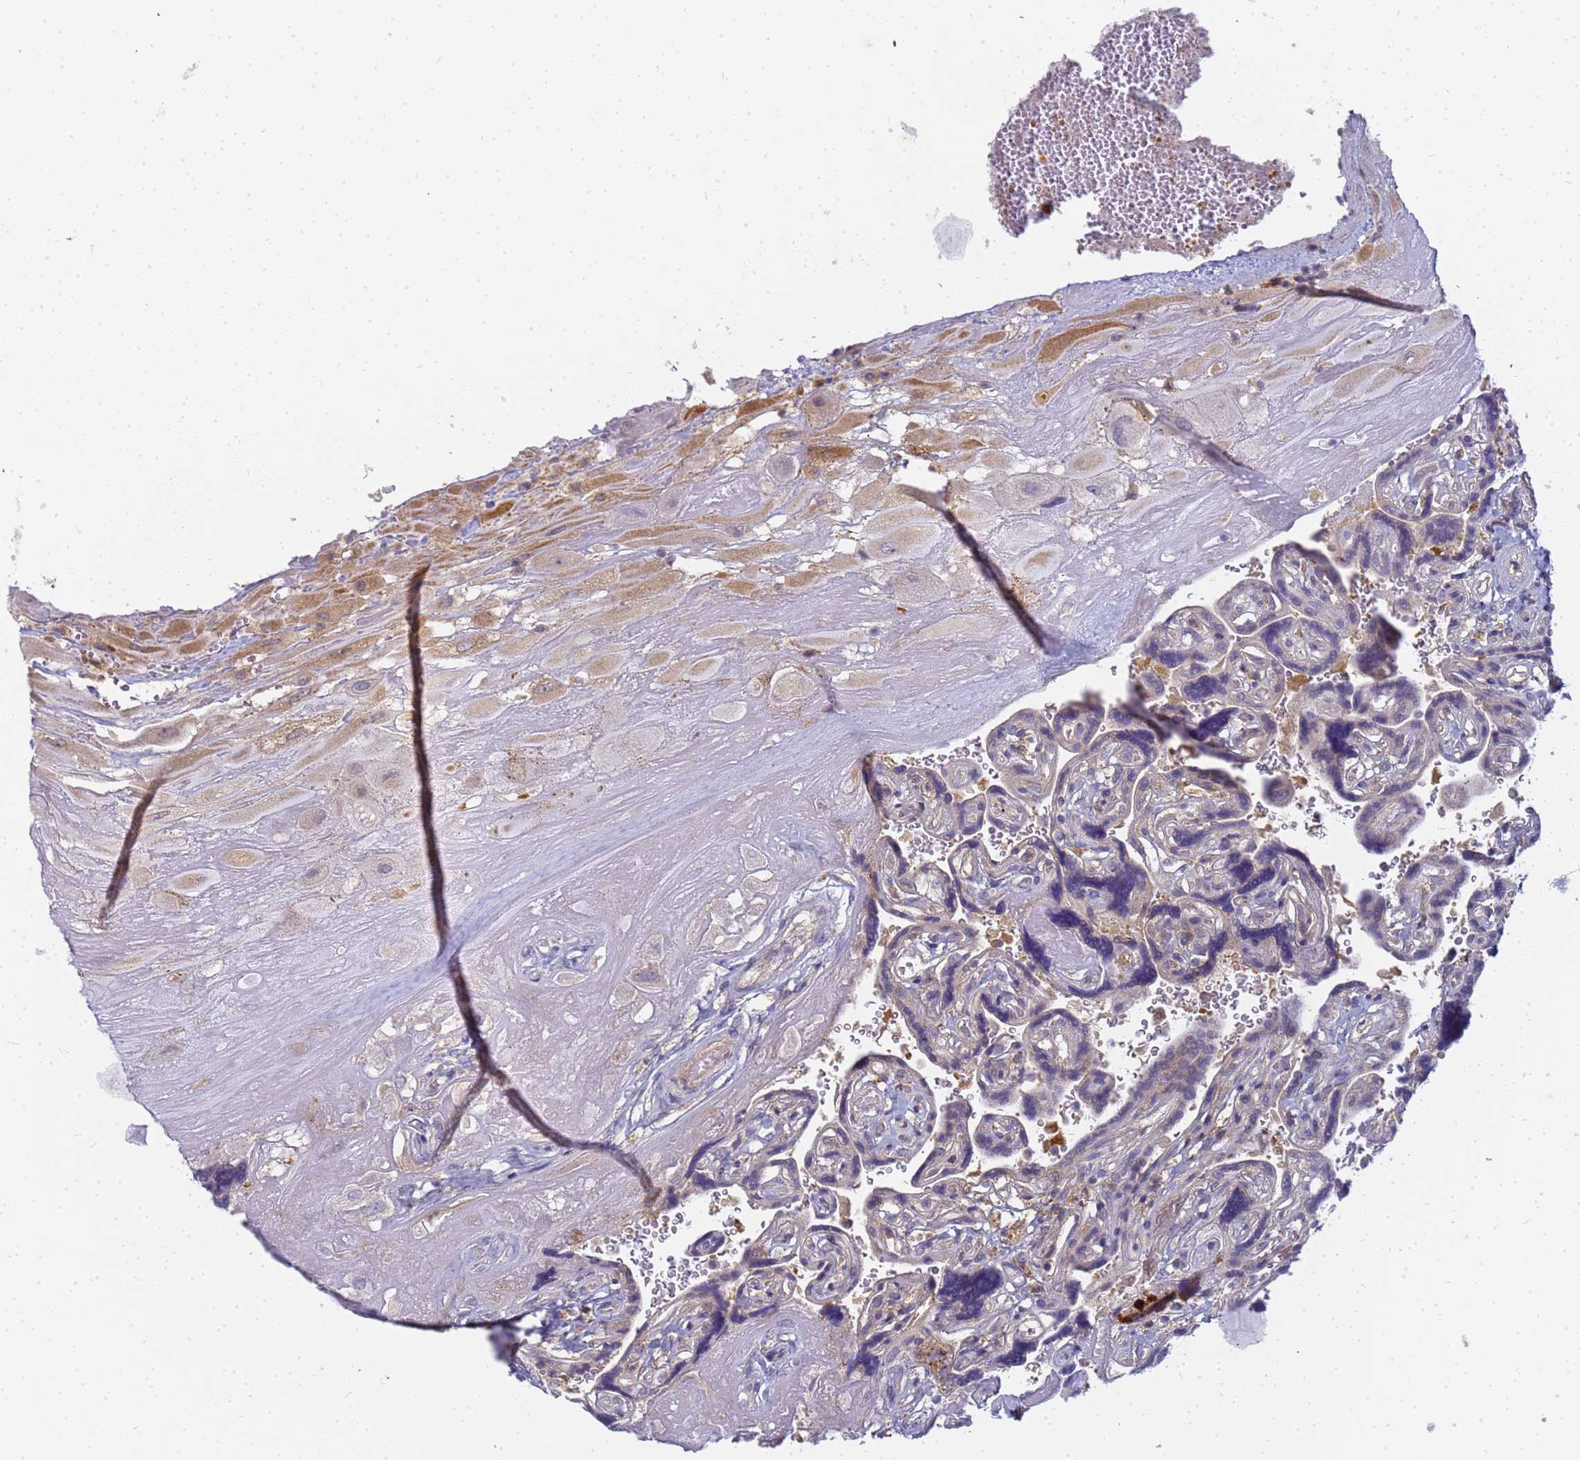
{"staining": {"intensity": "moderate", "quantity": "25%-75%", "location": "cytoplasmic/membranous"}, "tissue": "placenta", "cell_type": "Decidual cells", "image_type": "normal", "snomed": [{"axis": "morphology", "description": "Normal tissue, NOS"}, {"axis": "topography", "description": "Placenta"}], "caption": "DAB immunohistochemical staining of normal placenta shows moderate cytoplasmic/membranous protein staining in about 25%-75% of decidual cells.", "gene": "CHM", "patient": {"sex": "female", "age": 32}}